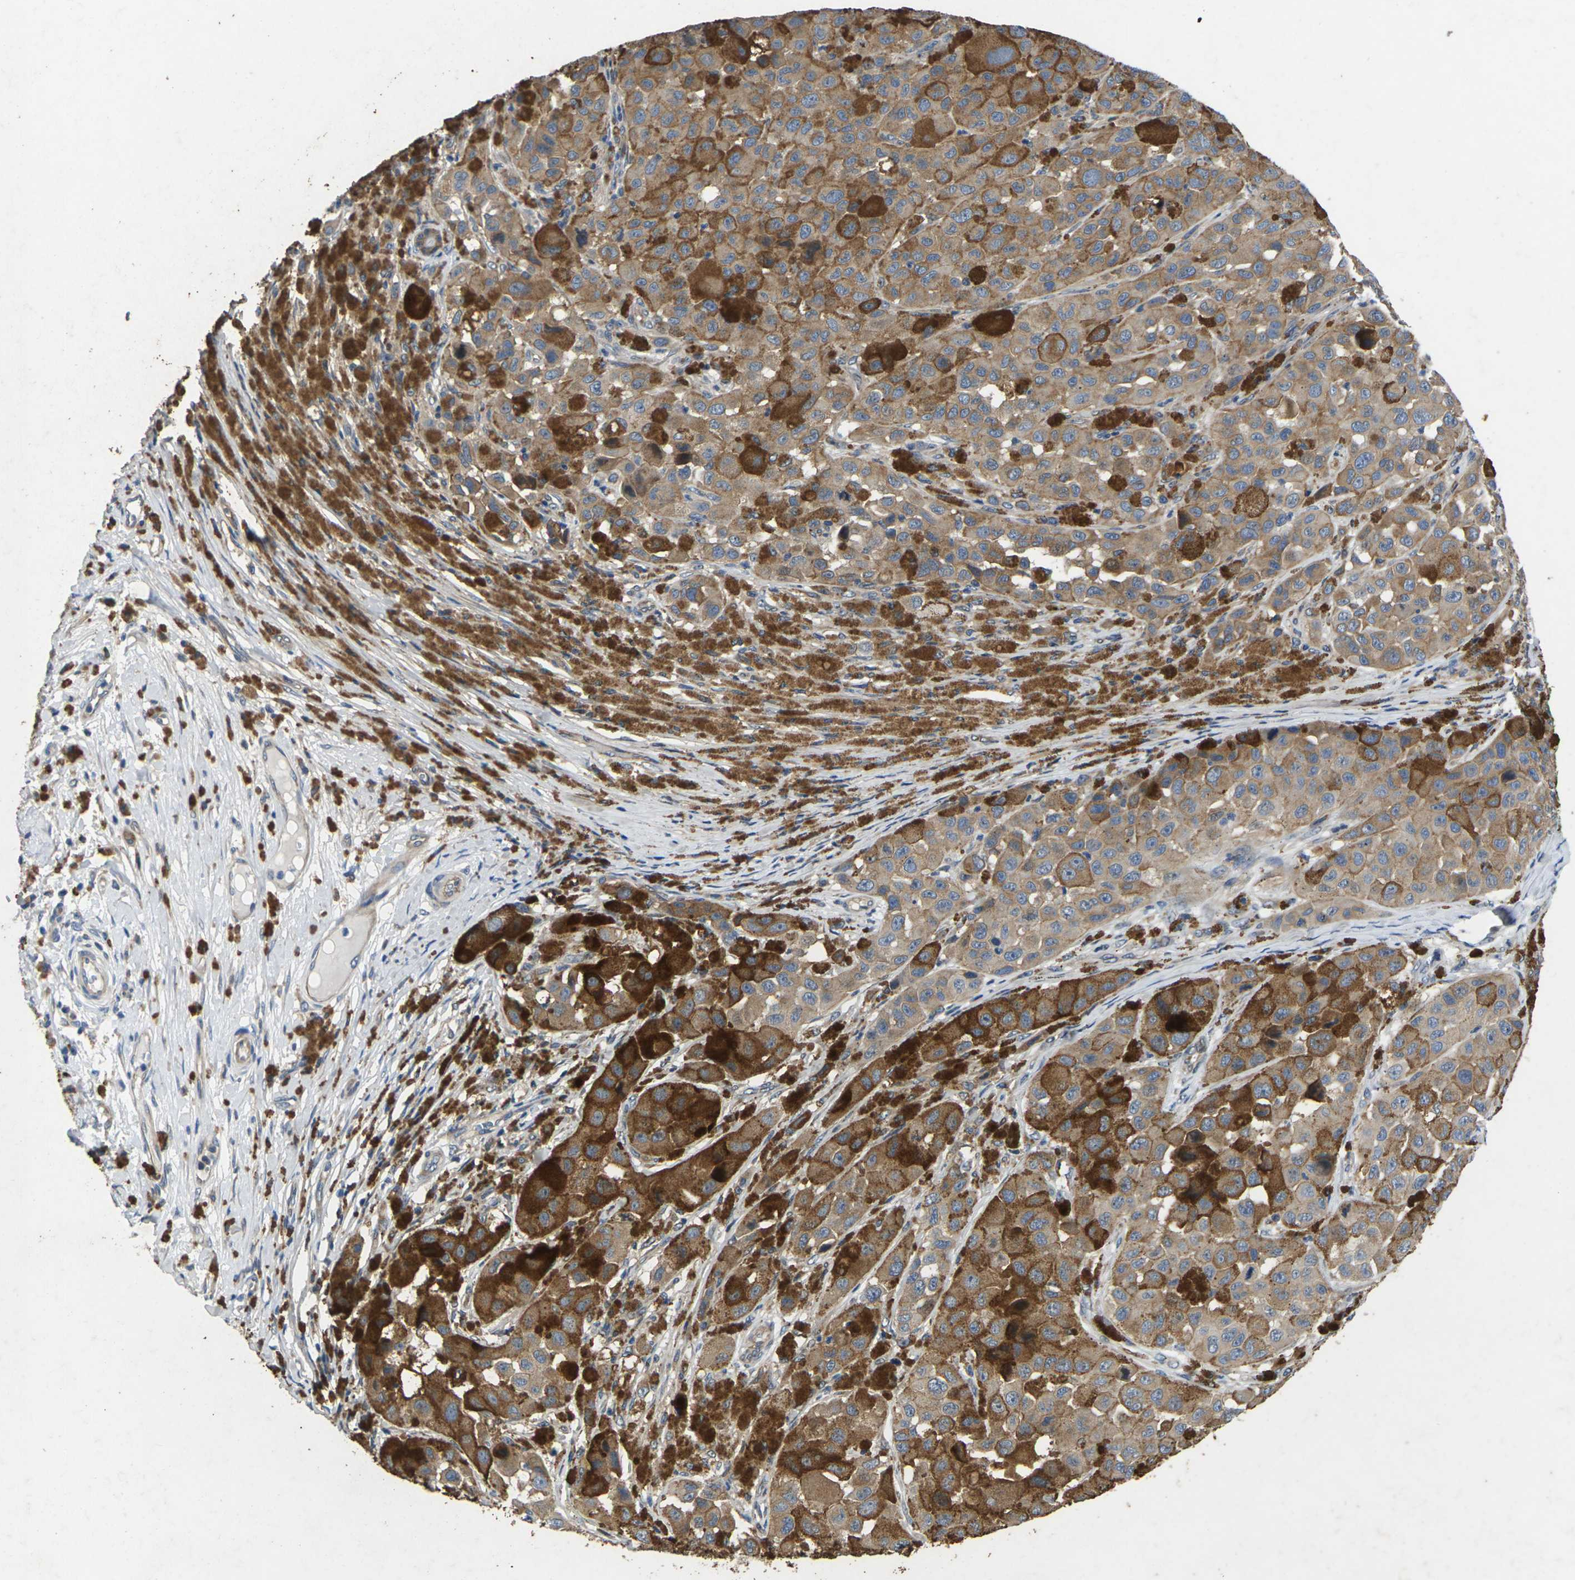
{"staining": {"intensity": "moderate", "quantity": ">75%", "location": "cytoplasmic/membranous"}, "tissue": "melanoma", "cell_type": "Tumor cells", "image_type": "cancer", "snomed": [{"axis": "morphology", "description": "Malignant melanoma, NOS"}, {"axis": "topography", "description": "Skin"}], "caption": "Malignant melanoma tissue exhibits moderate cytoplasmic/membranous expression in about >75% of tumor cells", "gene": "SCNN1A", "patient": {"sex": "male", "age": 96}}